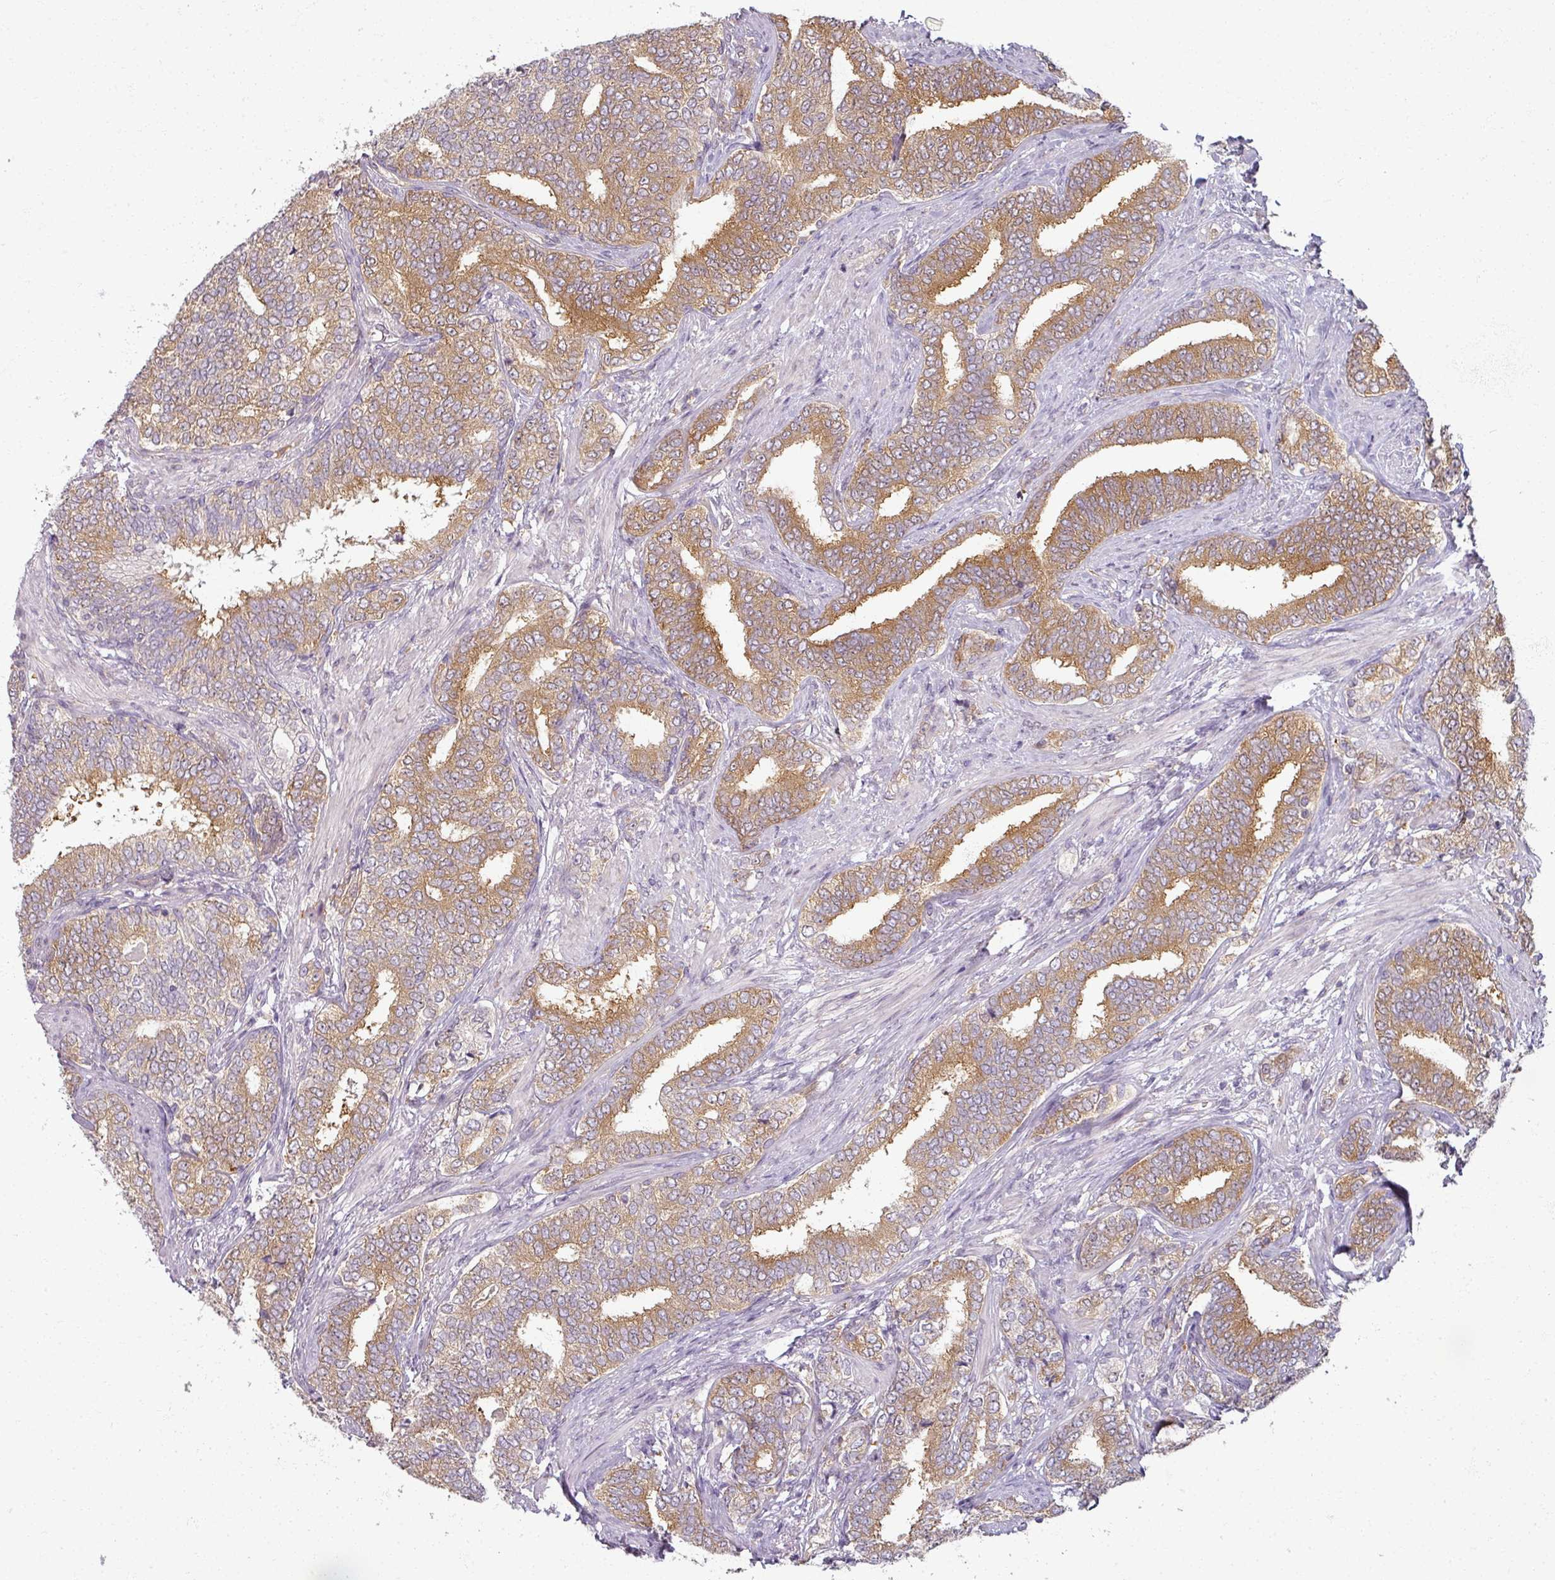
{"staining": {"intensity": "moderate", "quantity": ">75%", "location": "cytoplasmic/membranous"}, "tissue": "prostate cancer", "cell_type": "Tumor cells", "image_type": "cancer", "snomed": [{"axis": "morphology", "description": "Adenocarcinoma, High grade"}, {"axis": "topography", "description": "Prostate"}], "caption": "Protein expression analysis of human prostate adenocarcinoma (high-grade) reveals moderate cytoplasmic/membranous expression in approximately >75% of tumor cells.", "gene": "AGPAT4", "patient": {"sex": "male", "age": 72}}